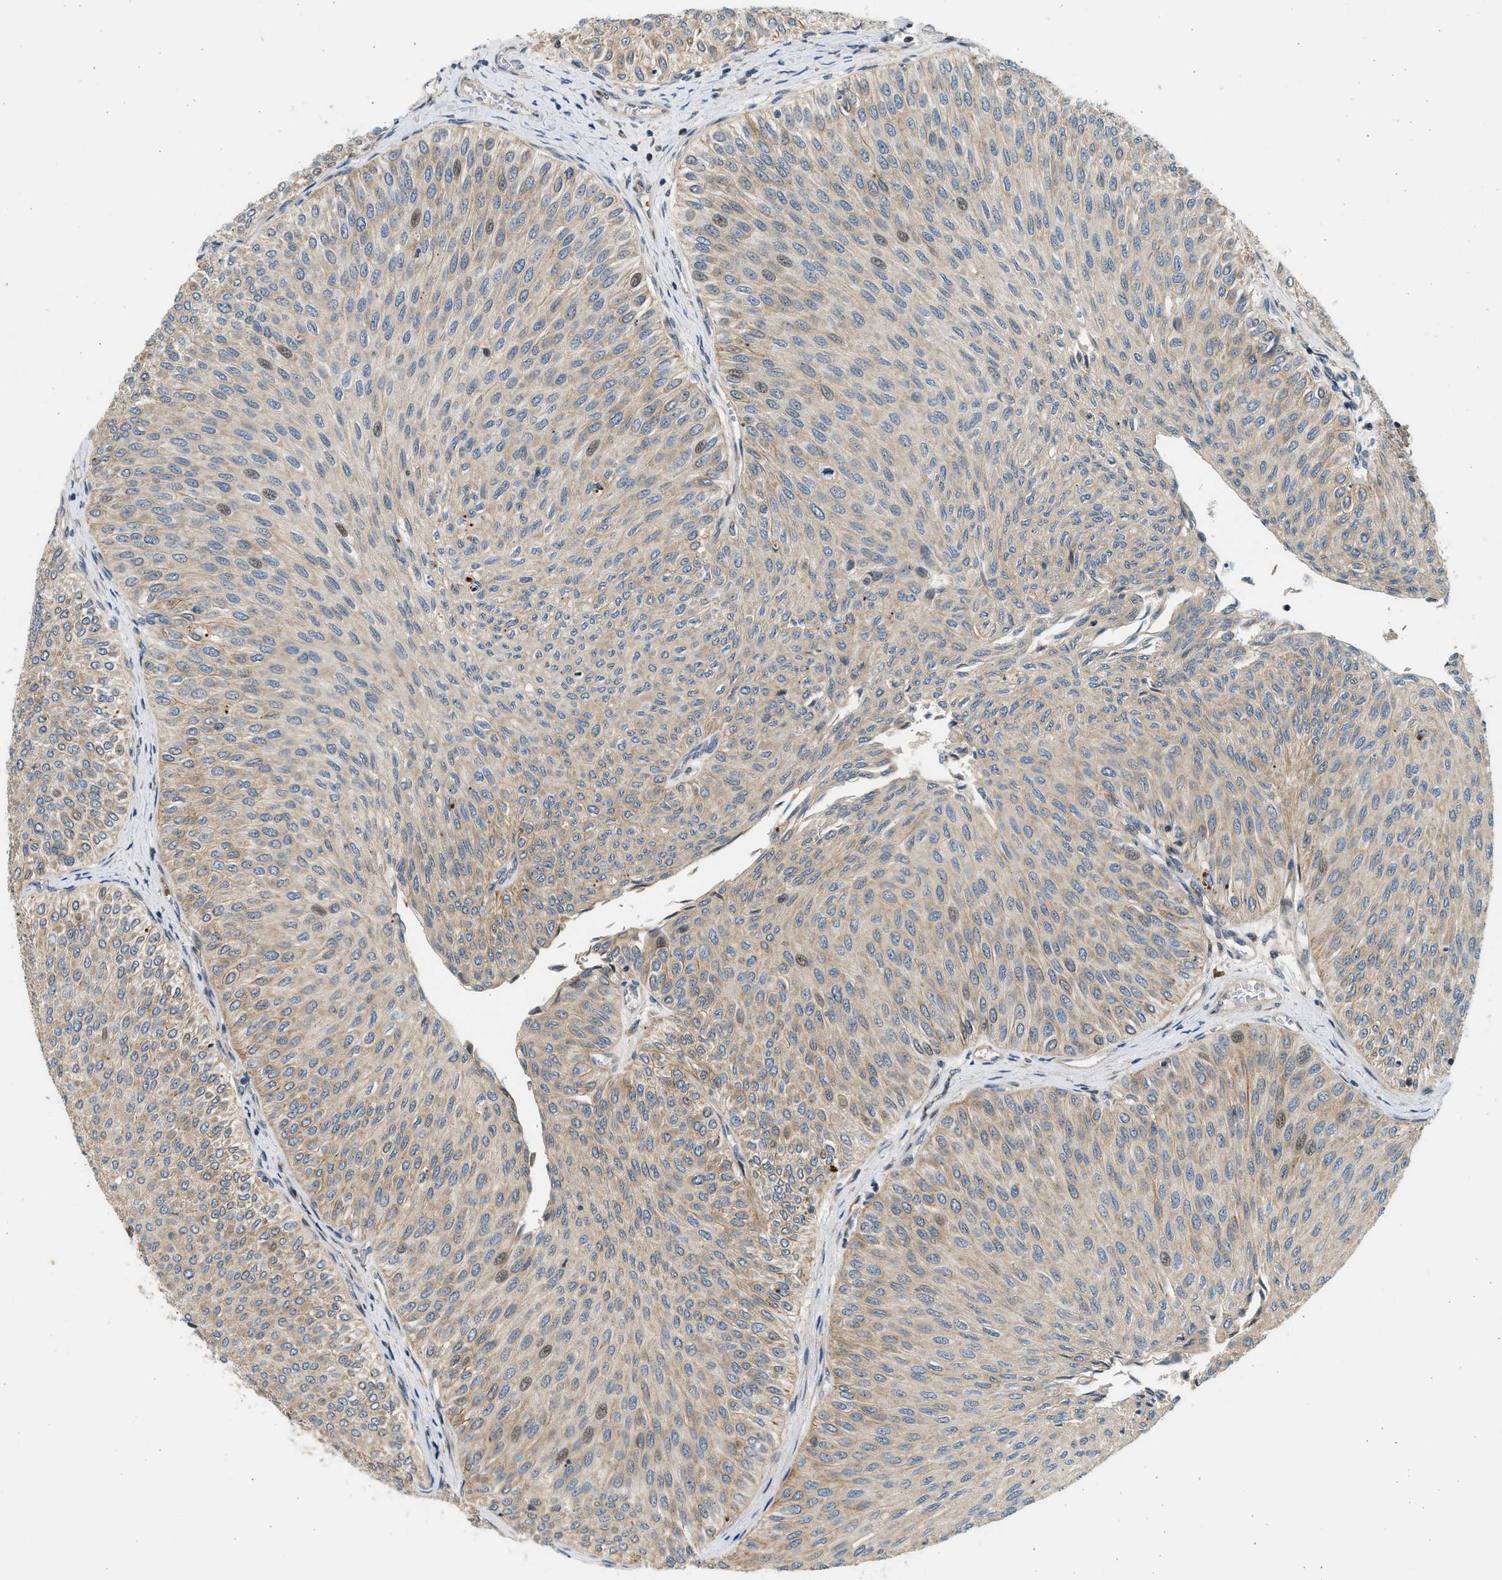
{"staining": {"intensity": "weak", "quantity": "25%-75%", "location": "cytoplasmic/membranous"}, "tissue": "urothelial cancer", "cell_type": "Tumor cells", "image_type": "cancer", "snomed": [{"axis": "morphology", "description": "Urothelial carcinoma, Low grade"}, {"axis": "topography", "description": "Urinary bladder"}], "caption": "The immunohistochemical stain labels weak cytoplasmic/membranous expression in tumor cells of urothelial cancer tissue.", "gene": "NRSN2", "patient": {"sex": "male", "age": 78}}